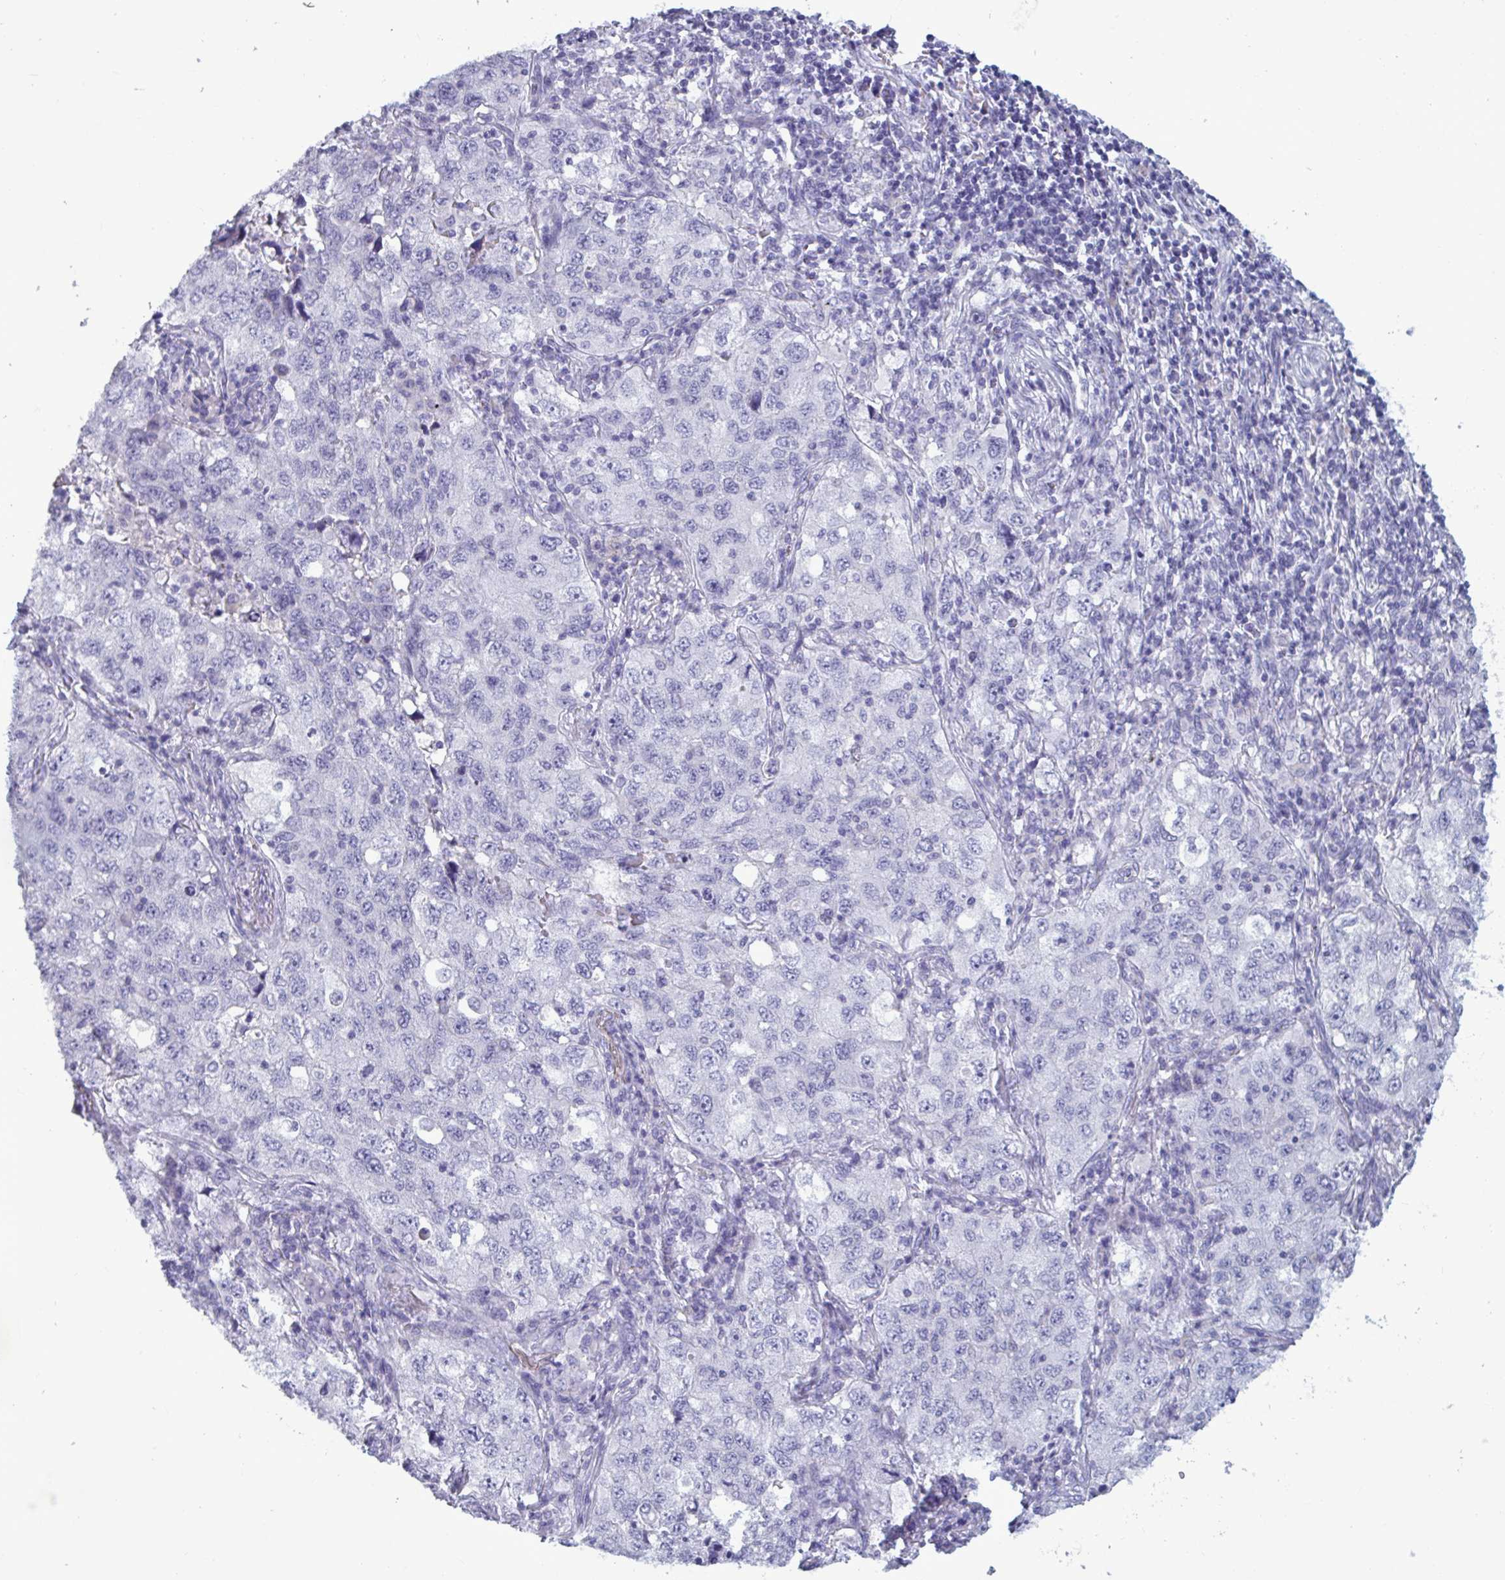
{"staining": {"intensity": "negative", "quantity": "none", "location": "none"}, "tissue": "lung cancer", "cell_type": "Tumor cells", "image_type": "cancer", "snomed": [{"axis": "morphology", "description": "Adenocarcinoma, NOS"}, {"axis": "topography", "description": "Lung"}], "caption": "The histopathology image shows no staining of tumor cells in adenocarcinoma (lung).", "gene": "BBS10", "patient": {"sex": "female", "age": 57}}